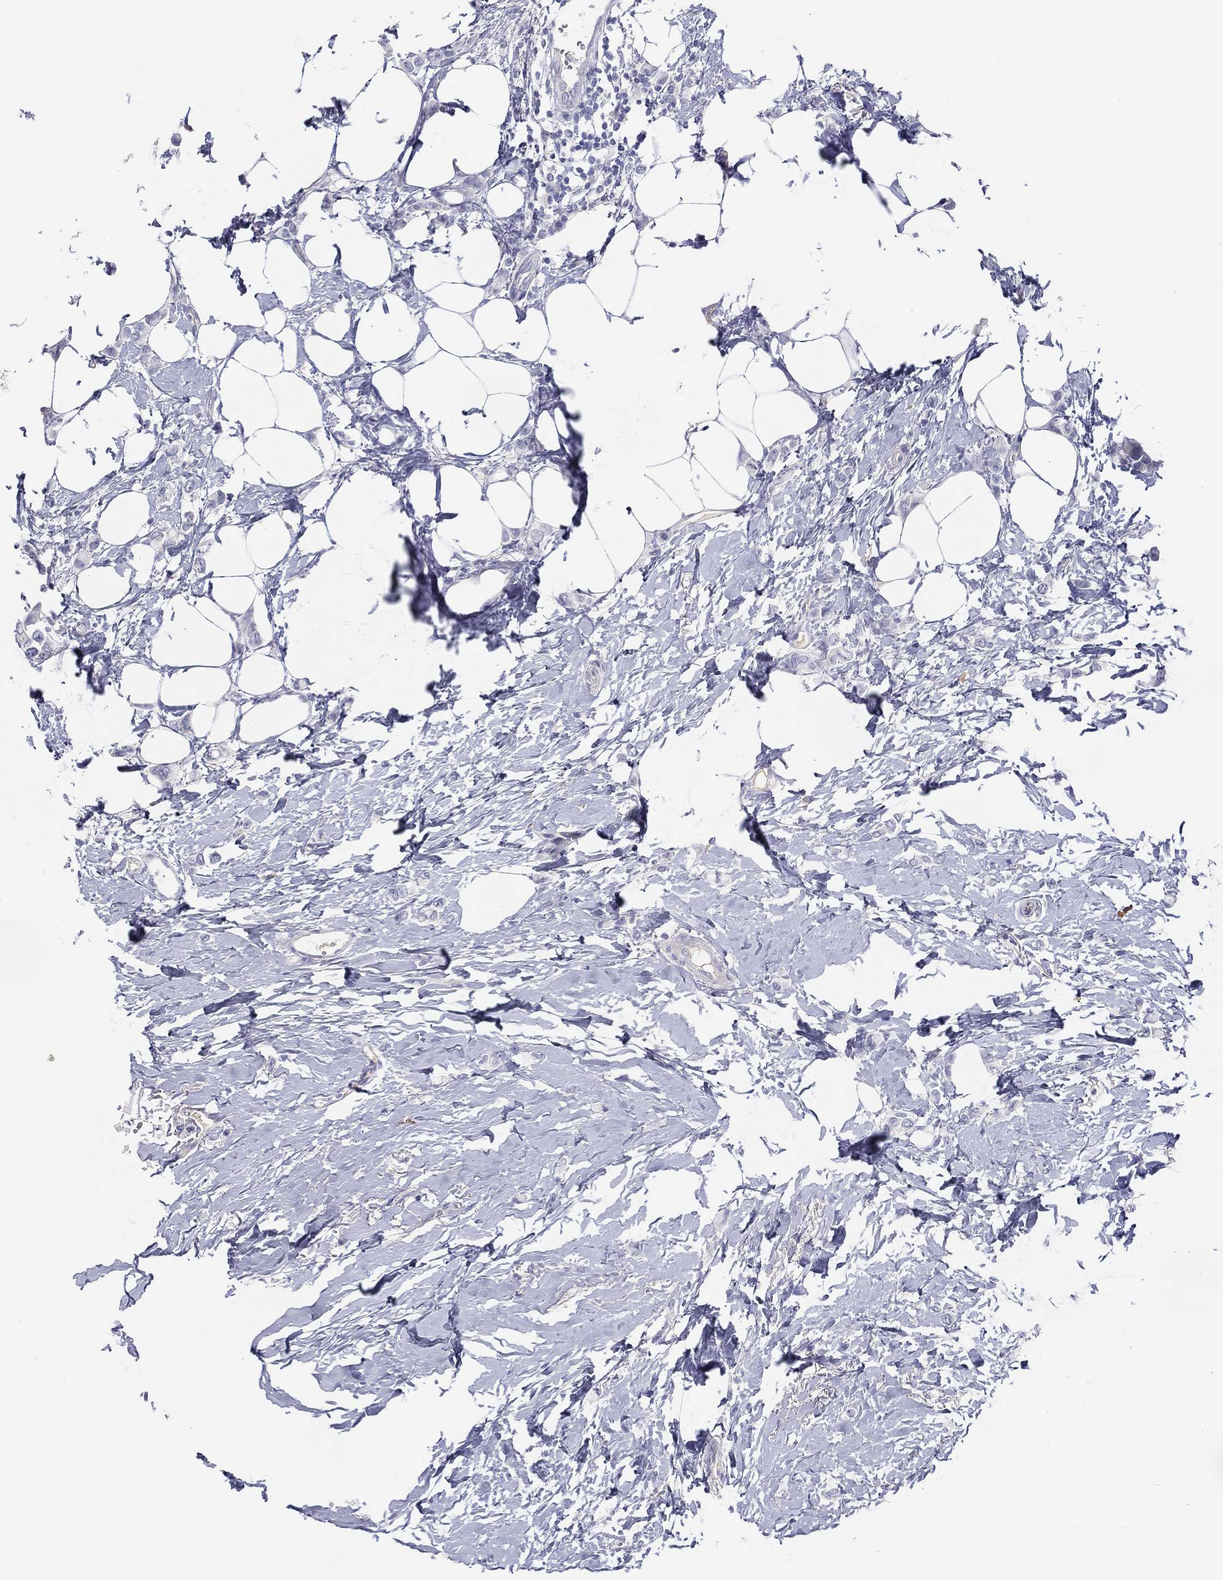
{"staining": {"intensity": "negative", "quantity": "none", "location": "none"}, "tissue": "breast cancer", "cell_type": "Tumor cells", "image_type": "cancer", "snomed": [{"axis": "morphology", "description": "Lobular carcinoma"}, {"axis": "topography", "description": "Breast"}], "caption": "Immunohistochemistry of human breast lobular carcinoma shows no staining in tumor cells.", "gene": "MLF1", "patient": {"sex": "female", "age": 66}}